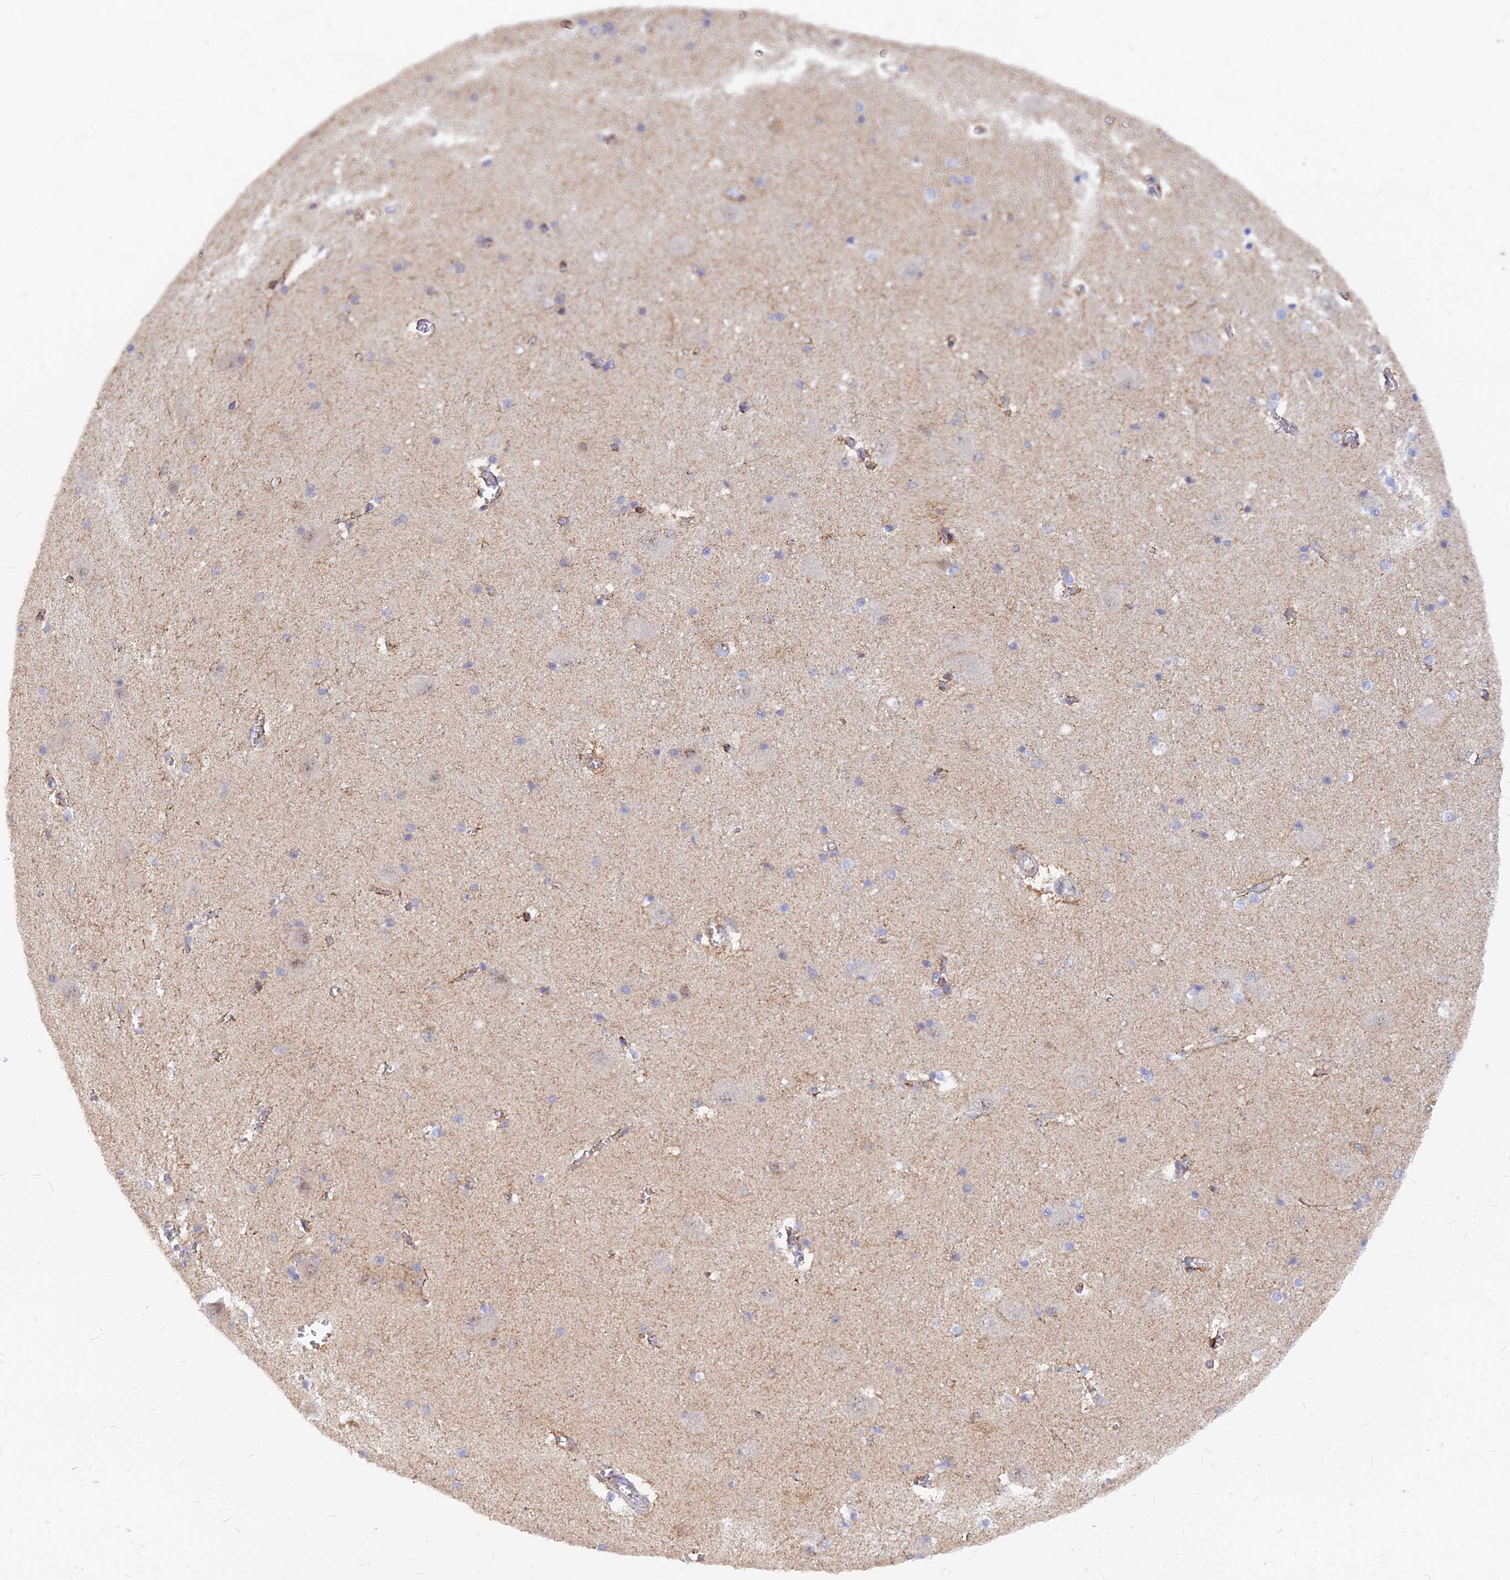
{"staining": {"intensity": "moderate", "quantity": "<25%", "location": "cytoplasmic/membranous"}, "tissue": "caudate", "cell_type": "Glial cells", "image_type": "normal", "snomed": [{"axis": "morphology", "description": "Normal tissue, NOS"}, {"axis": "topography", "description": "Lateral ventricle wall"}], "caption": "This is a histology image of immunohistochemistry (IHC) staining of benign caudate, which shows moderate positivity in the cytoplasmic/membranous of glial cells.", "gene": "VSTM2L", "patient": {"sex": "male", "age": 37}}